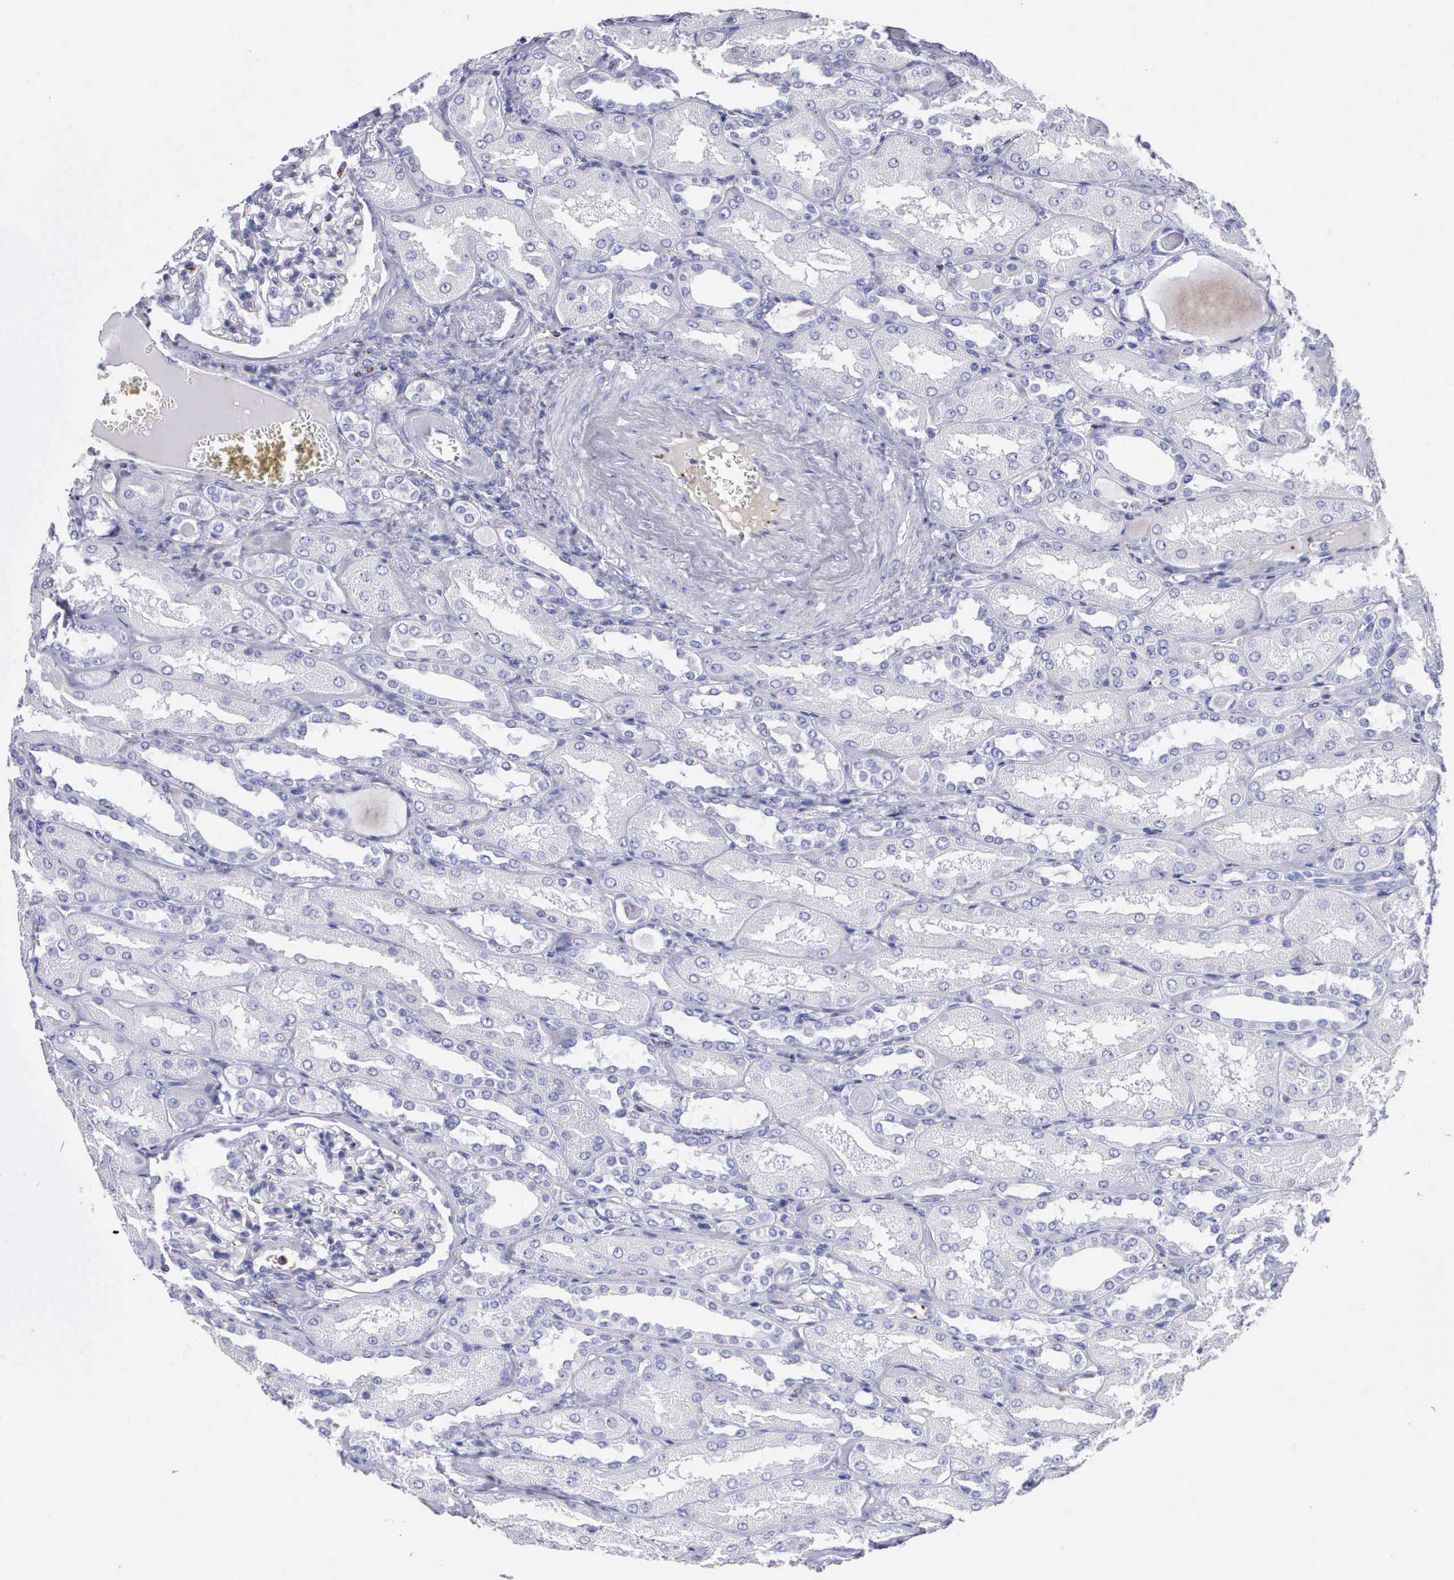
{"staining": {"intensity": "negative", "quantity": "none", "location": "none"}, "tissue": "kidney", "cell_type": "Cells in glomeruli", "image_type": "normal", "snomed": [{"axis": "morphology", "description": "Normal tissue, NOS"}, {"axis": "topography", "description": "Kidney"}], "caption": "Kidney stained for a protein using IHC demonstrates no staining cells in glomeruli.", "gene": "SRGN", "patient": {"sex": "male", "age": 61}}